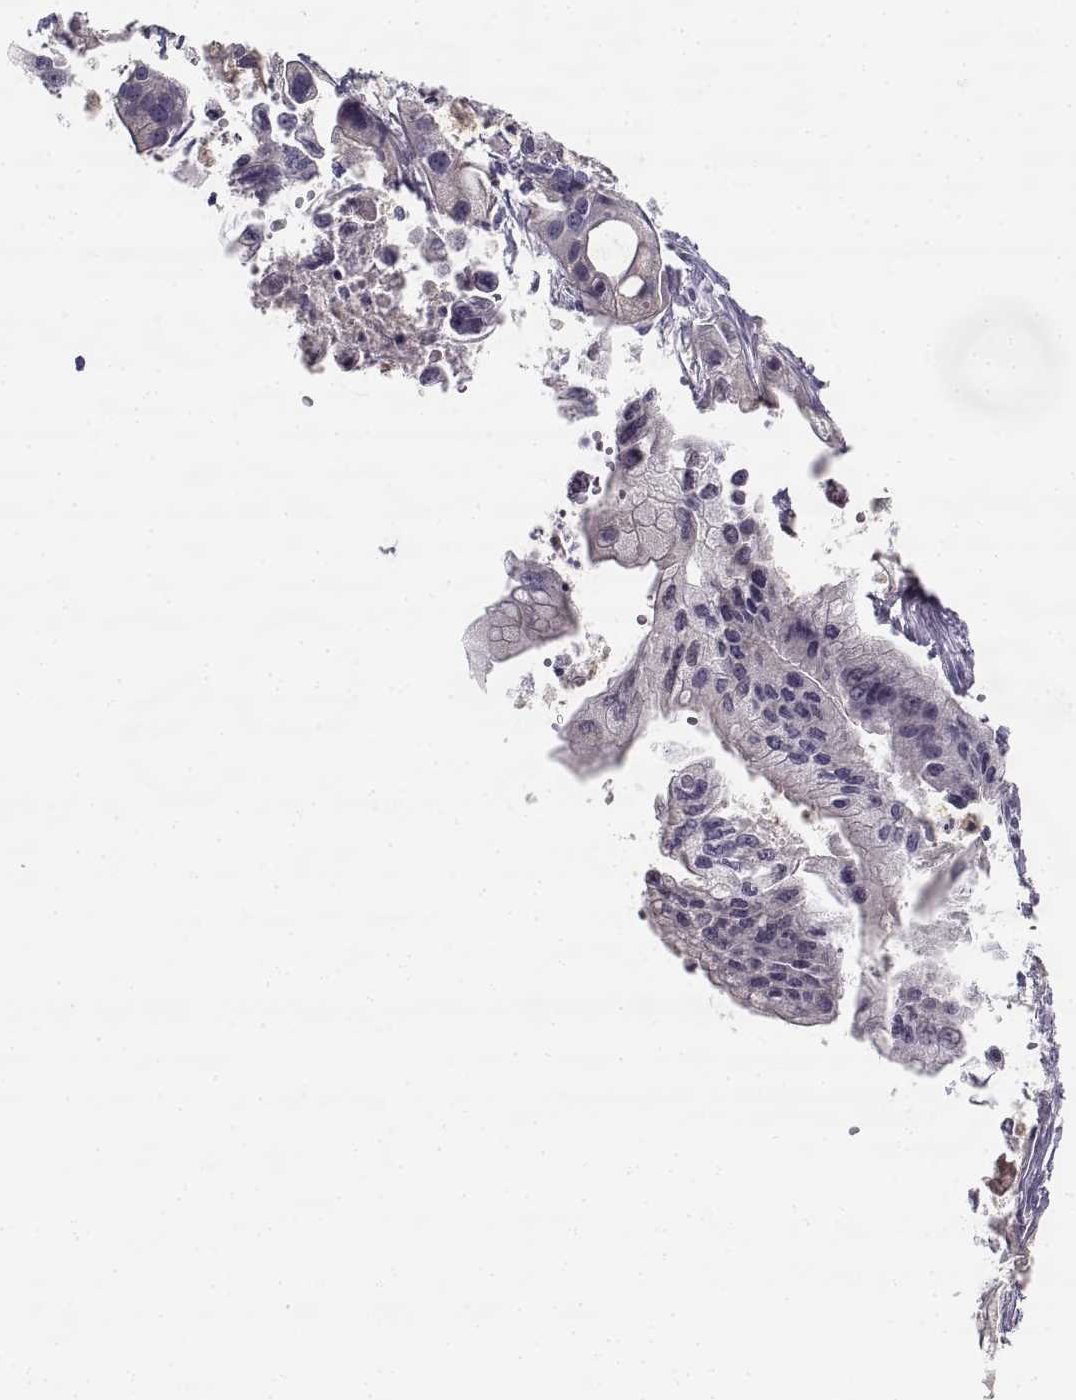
{"staining": {"intensity": "negative", "quantity": "none", "location": "none"}, "tissue": "pancreatic cancer", "cell_type": "Tumor cells", "image_type": "cancer", "snomed": [{"axis": "morphology", "description": "Adenocarcinoma, NOS"}, {"axis": "topography", "description": "Pancreas"}], "caption": "Immunohistochemistry photomicrograph of neoplastic tissue: human pancreatic adenocarcinoma stained with DAB (3,3'-diaminobenzidine) reveals no significant protein staining in tumor cells.", "gene": "DDX25", "patient": {"sex": "male", "age": 70}}